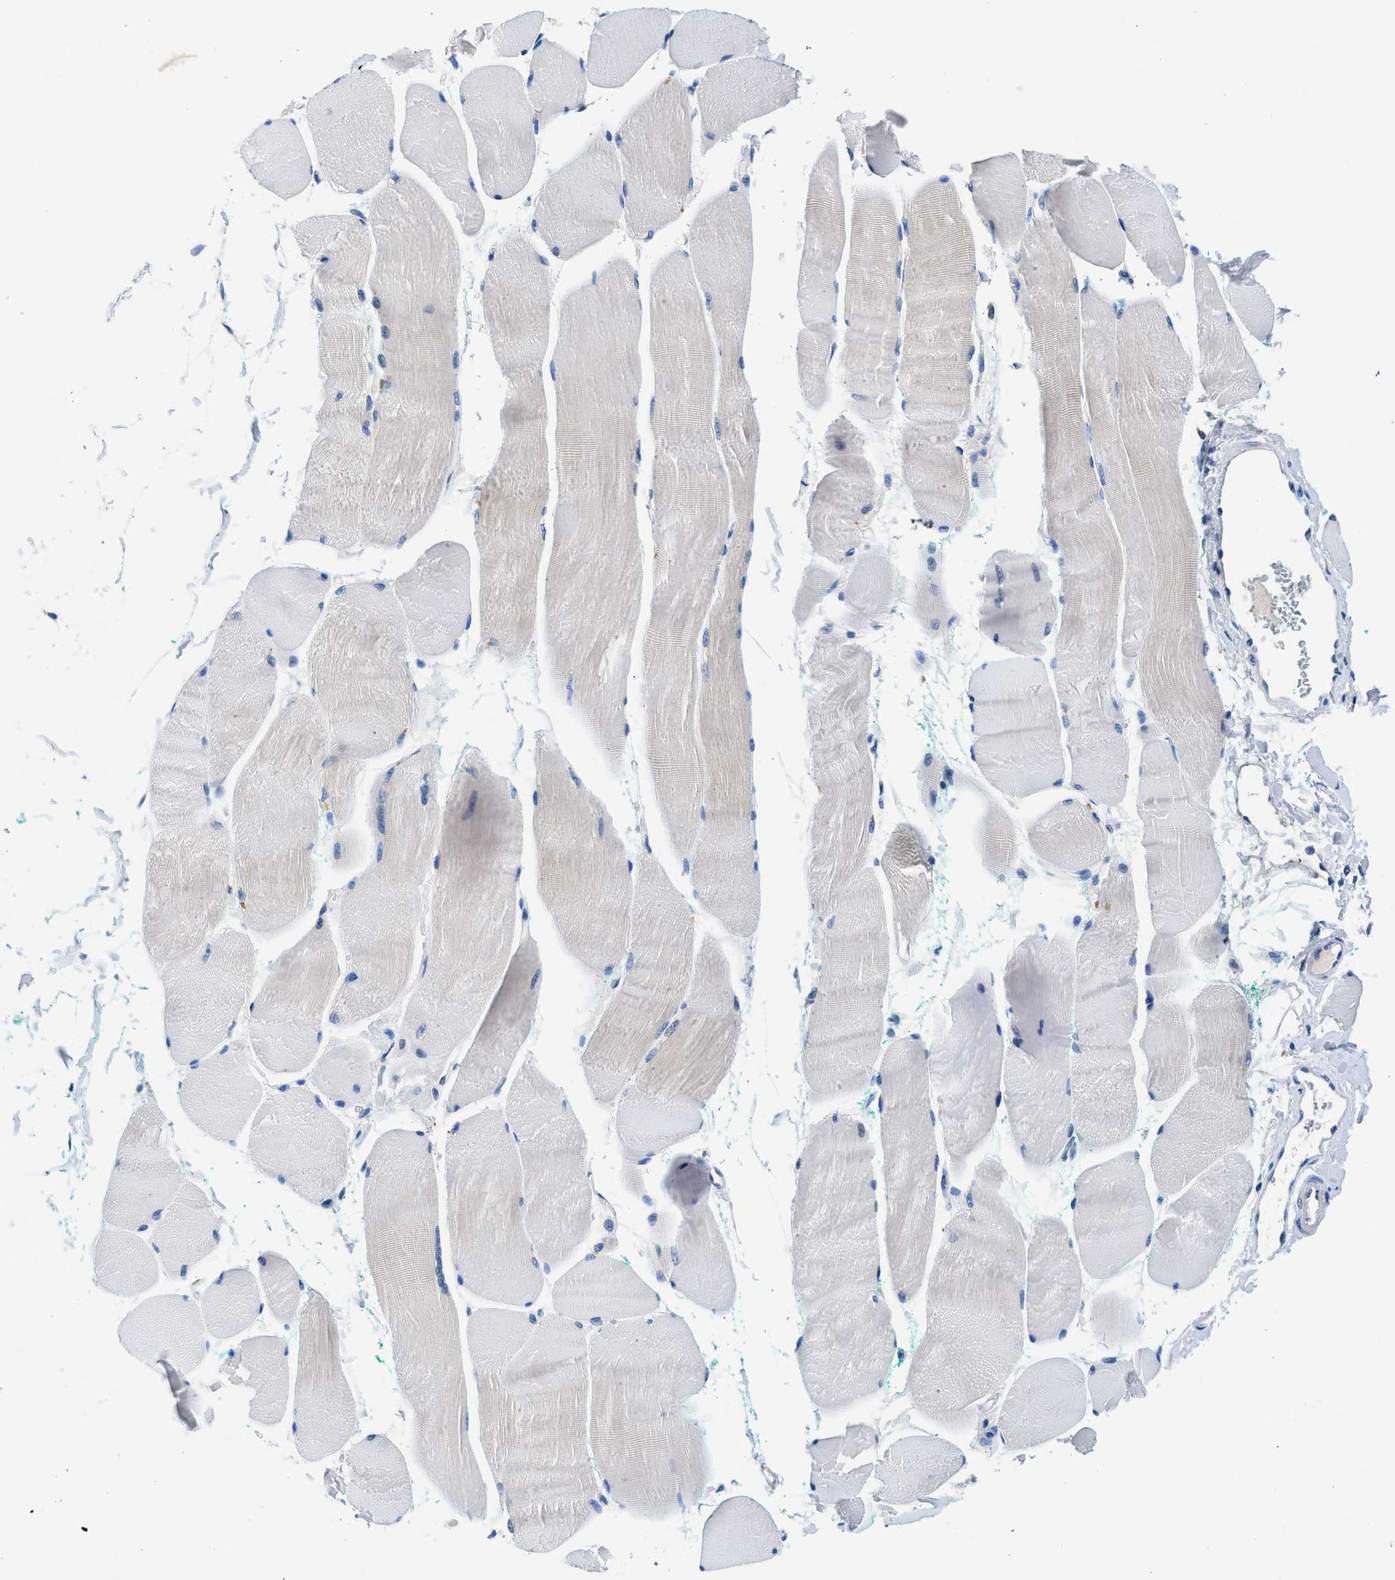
{"staining": {"intensity": "negative", "quantity": "none", "location": "none"}, "tissue": "skeletal muscle", "cell_type": "Myocytes", "image_type": "normal", "snomed": [{"axis": "morphology", "description": "Normal tissue, NOS"}, {"axis": "morphology", "description": "Squamous cell carcinoma, NOS"}, {"axis": "topography", "description": "Skeletal muscle"}], "caption": "A photomicrograph of skeletal muscle stained for a protein displays no brown staining in myocytes. (Immunohistochemistry (ihc), brightfield microscopy, high magnification).", "gene": "FADS6", "patient": {"sex": "male", "age": 51}}